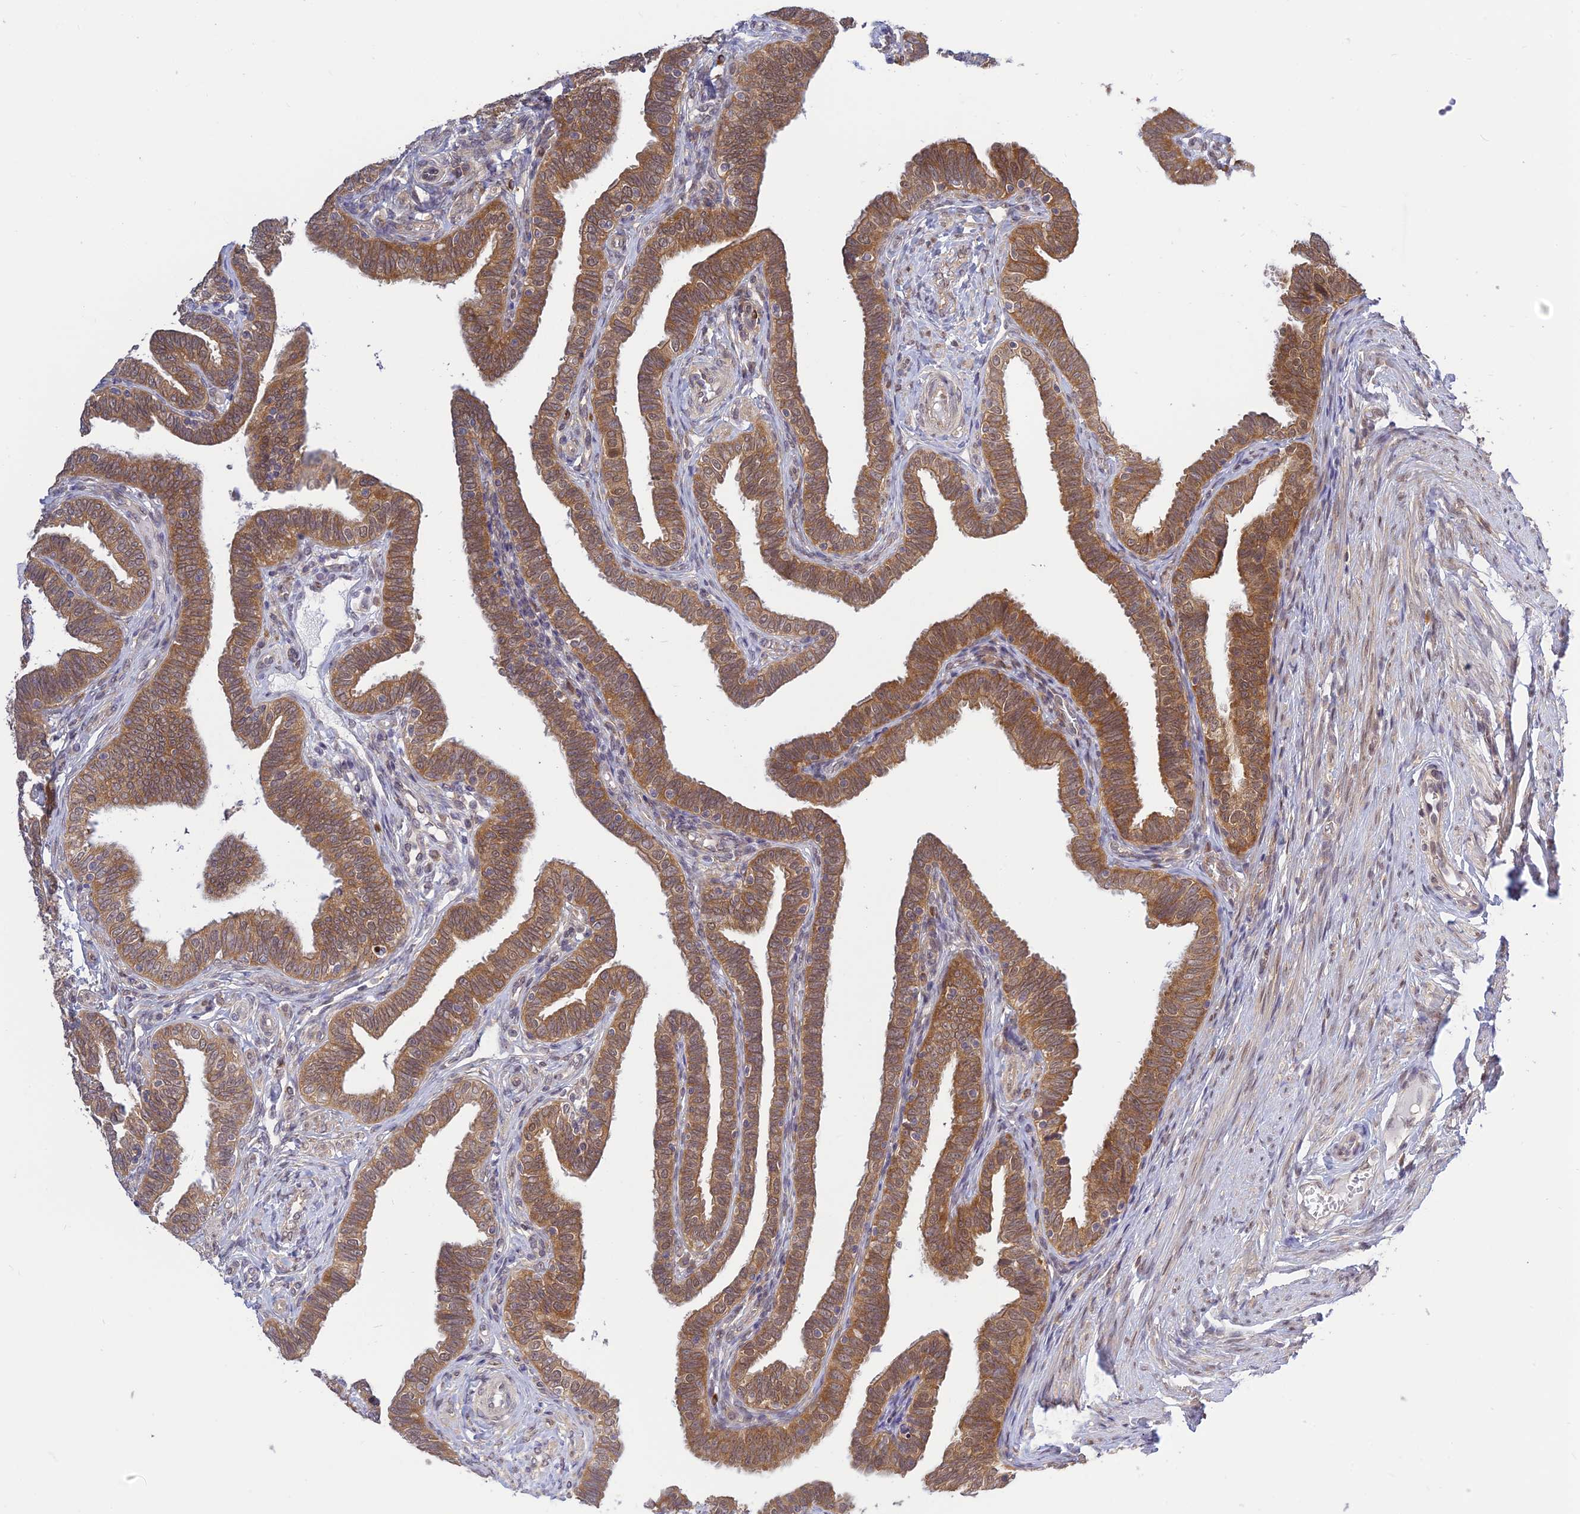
{"staining": {"intensity": "moderate", "quantity": ">75%", "location": "cytoplasmic/membranous,nuclear"}, "tissue": "fallopian tube", "cell_type": "Glandular cells", "image_type": "normal", "snomed": [{"axis": "morphology", "description": "Normal tissue, NOS"}, {"axis": "topography", "description": "Fallopian tube"}], "caption": "Immunohistochemistry (IHC) of normal fallopian tube reveals medium levels of moderate cytoplasmic/membranous,nuclear expression in about >75% of glandular cells. (DAB IHC, brown staining for protein, blue staining for nuclei).", "gene": "SKIC8", "patient": {"sex": "female", "age": 39}}